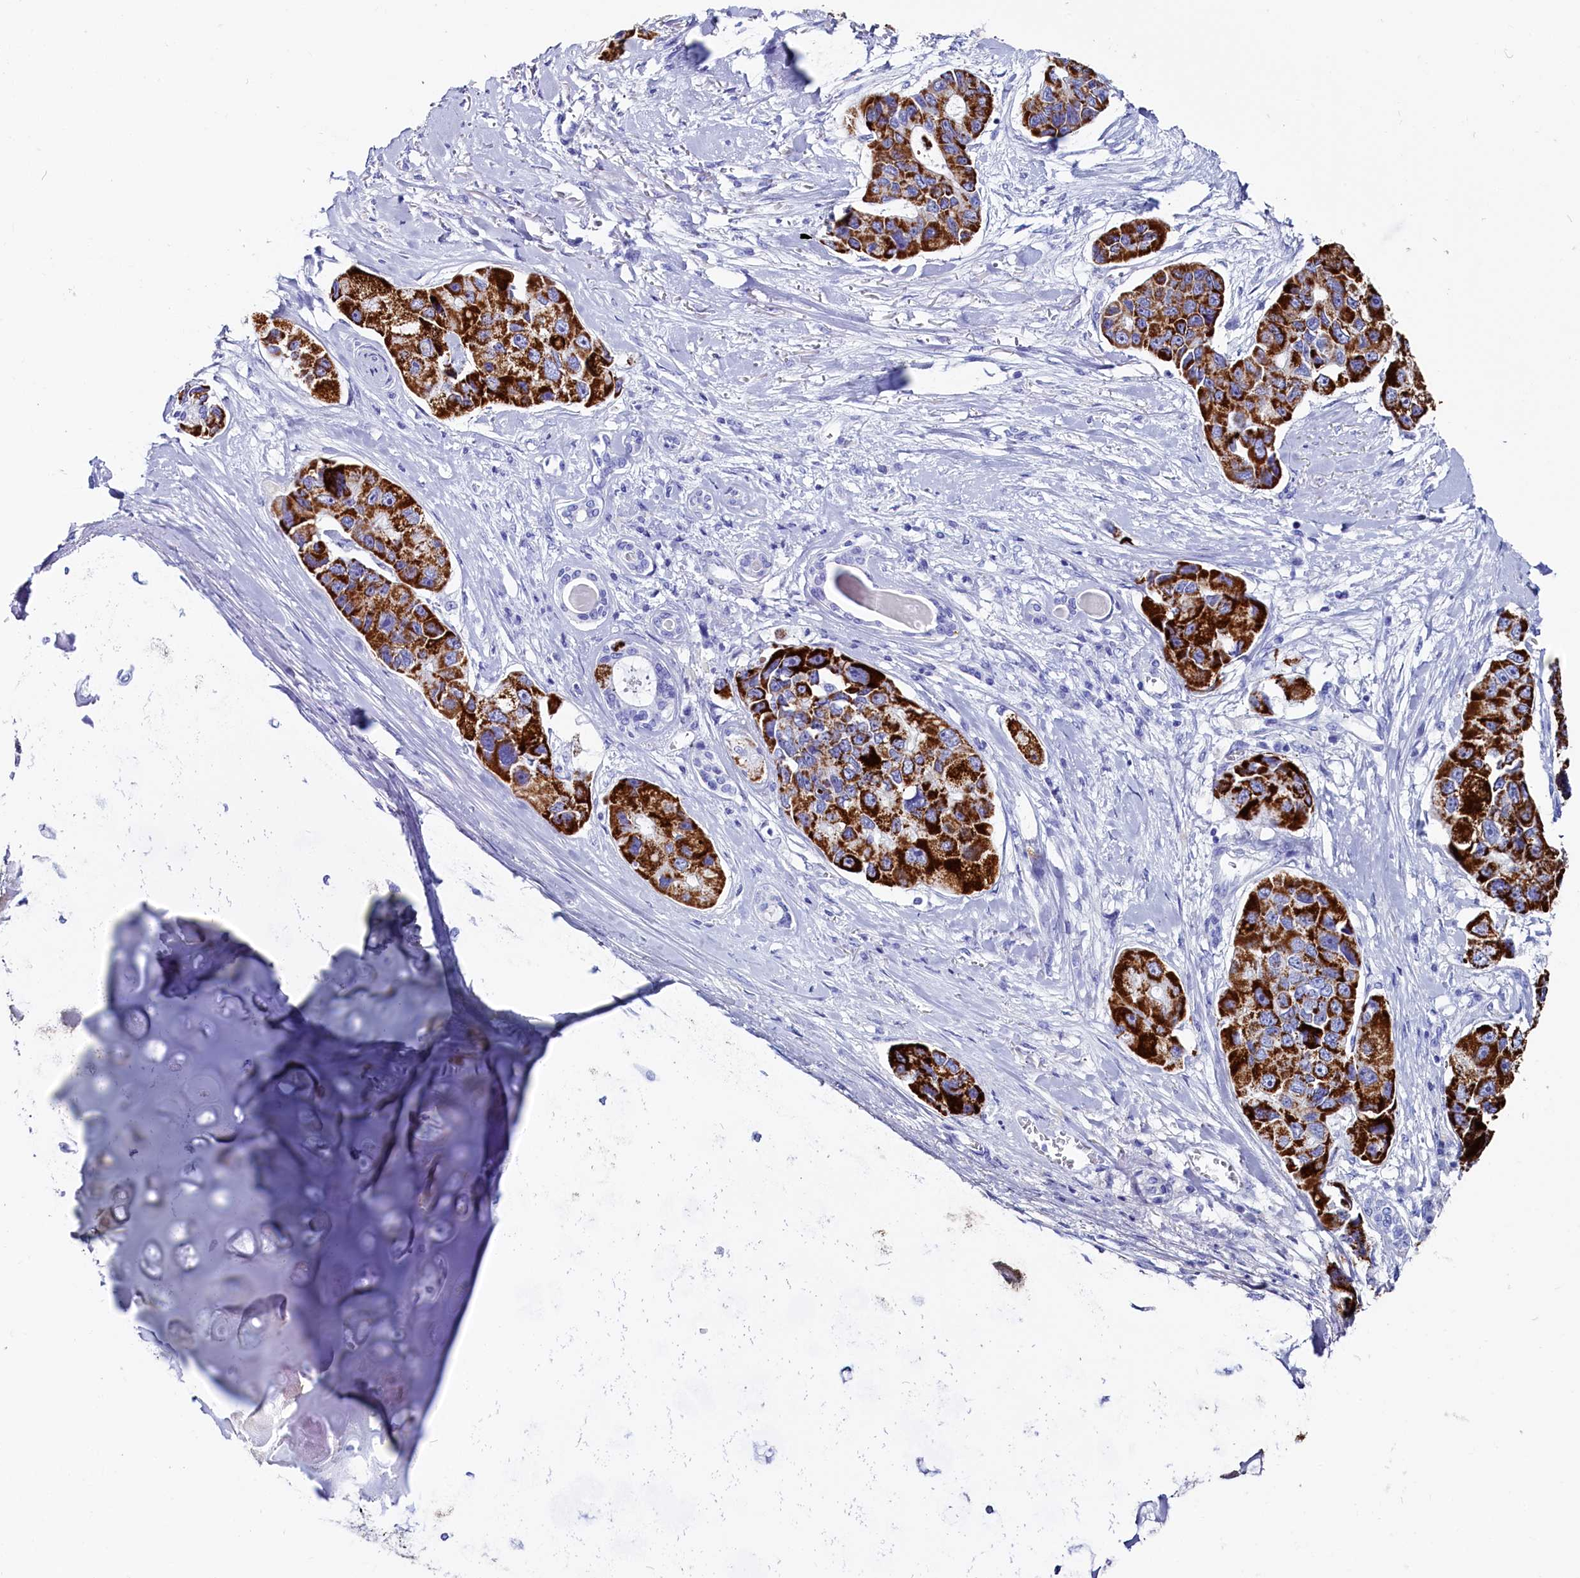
{"staining": {"intensity": "strong", "quantity": ">75%", "location": "cytoplasmic/membranous"}, "tissue": "lung cancer", "cell_type": "Tumor cells", "image_type": "cancer", "snomed": [{"axis": "morphology", "description": "Adenocarcinoma, NOS"}, {"axis": "topography", "description": "Lung"}], "caption": "Strong cytoplasmic/membranous positivity for a protein is seen in approximately >75% of tumor cells of lung cancer (adenocarcinoma) using IHC.", "gene": "ANKRD29", "patient": {"sex": "female", "age": 54}}